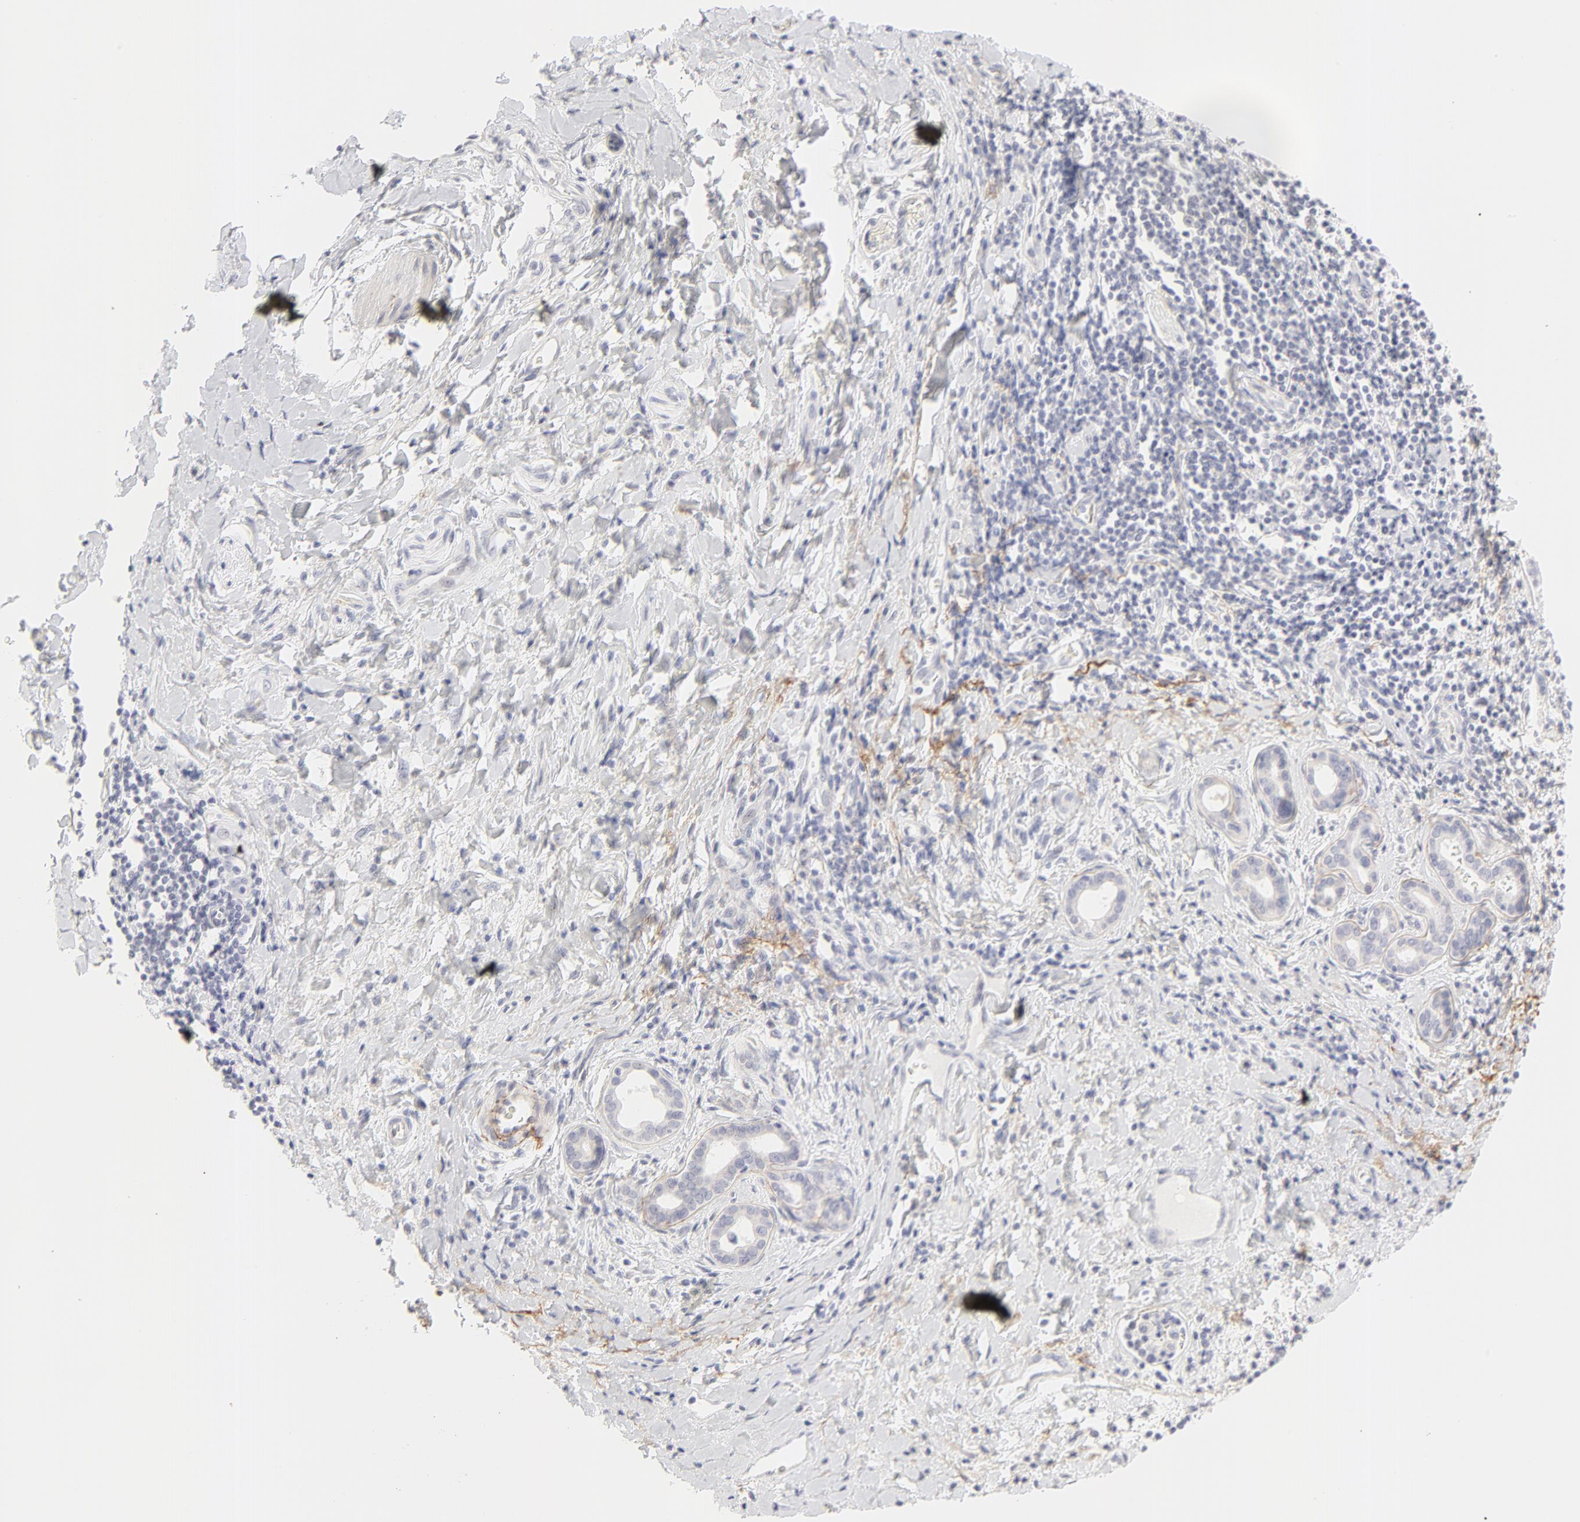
{"staining": {"intensity": "negative", "quantity": "none", "location": "none"}, "tissue": "liver cancer", "cell_type": "Tumor cells", "image_type": "cancer", "snomed": [{"axis": "morphology", "description": "Cholangiocarcinoma"}, {"axis": "topography", "description": "Liver"}], "caption": "Immunohistochemistry (IHC) image of neoplastic tissue: human liver cholangiocarcinoma stained with DAB exhibits no significant protein staining in tumor cells.", "gene": "NPNT", "patient": {"sex": "male", "age": 57}}